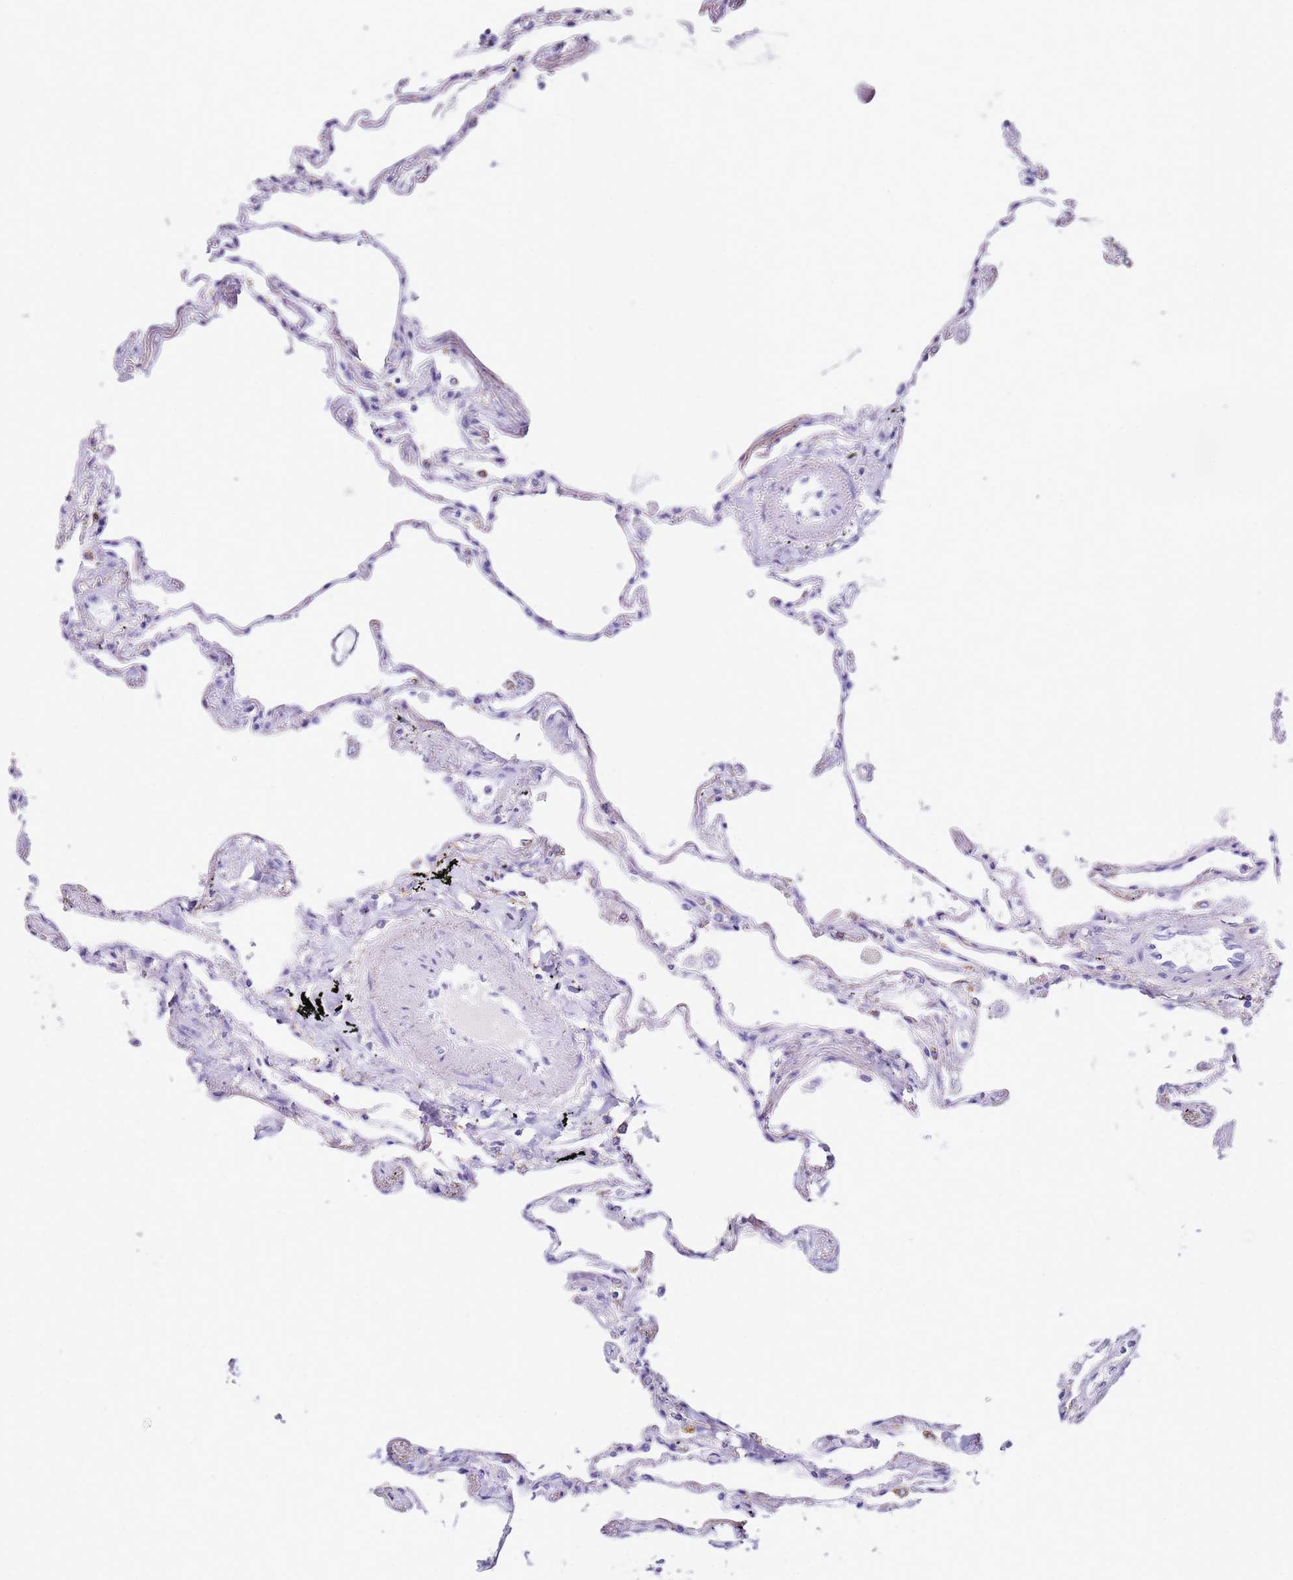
{"staining": {"intensity": "negative", "quantity": "none", "location": "none"}, "tissue": "lung", "cell_type": "Alveolar cells", "image_type": "normal", "snomed": [{"axis": "morphology", "description": "Normal tissue, NOS"}, {"axis": "topography", "description": "Lung"}], "caption": "An IHC histopathology image of unremarkable lung is shown. There is no staining in alveolar cells of lung.", "gene": "PTBP2", "patient": {"sex": "female", "age": 67}}